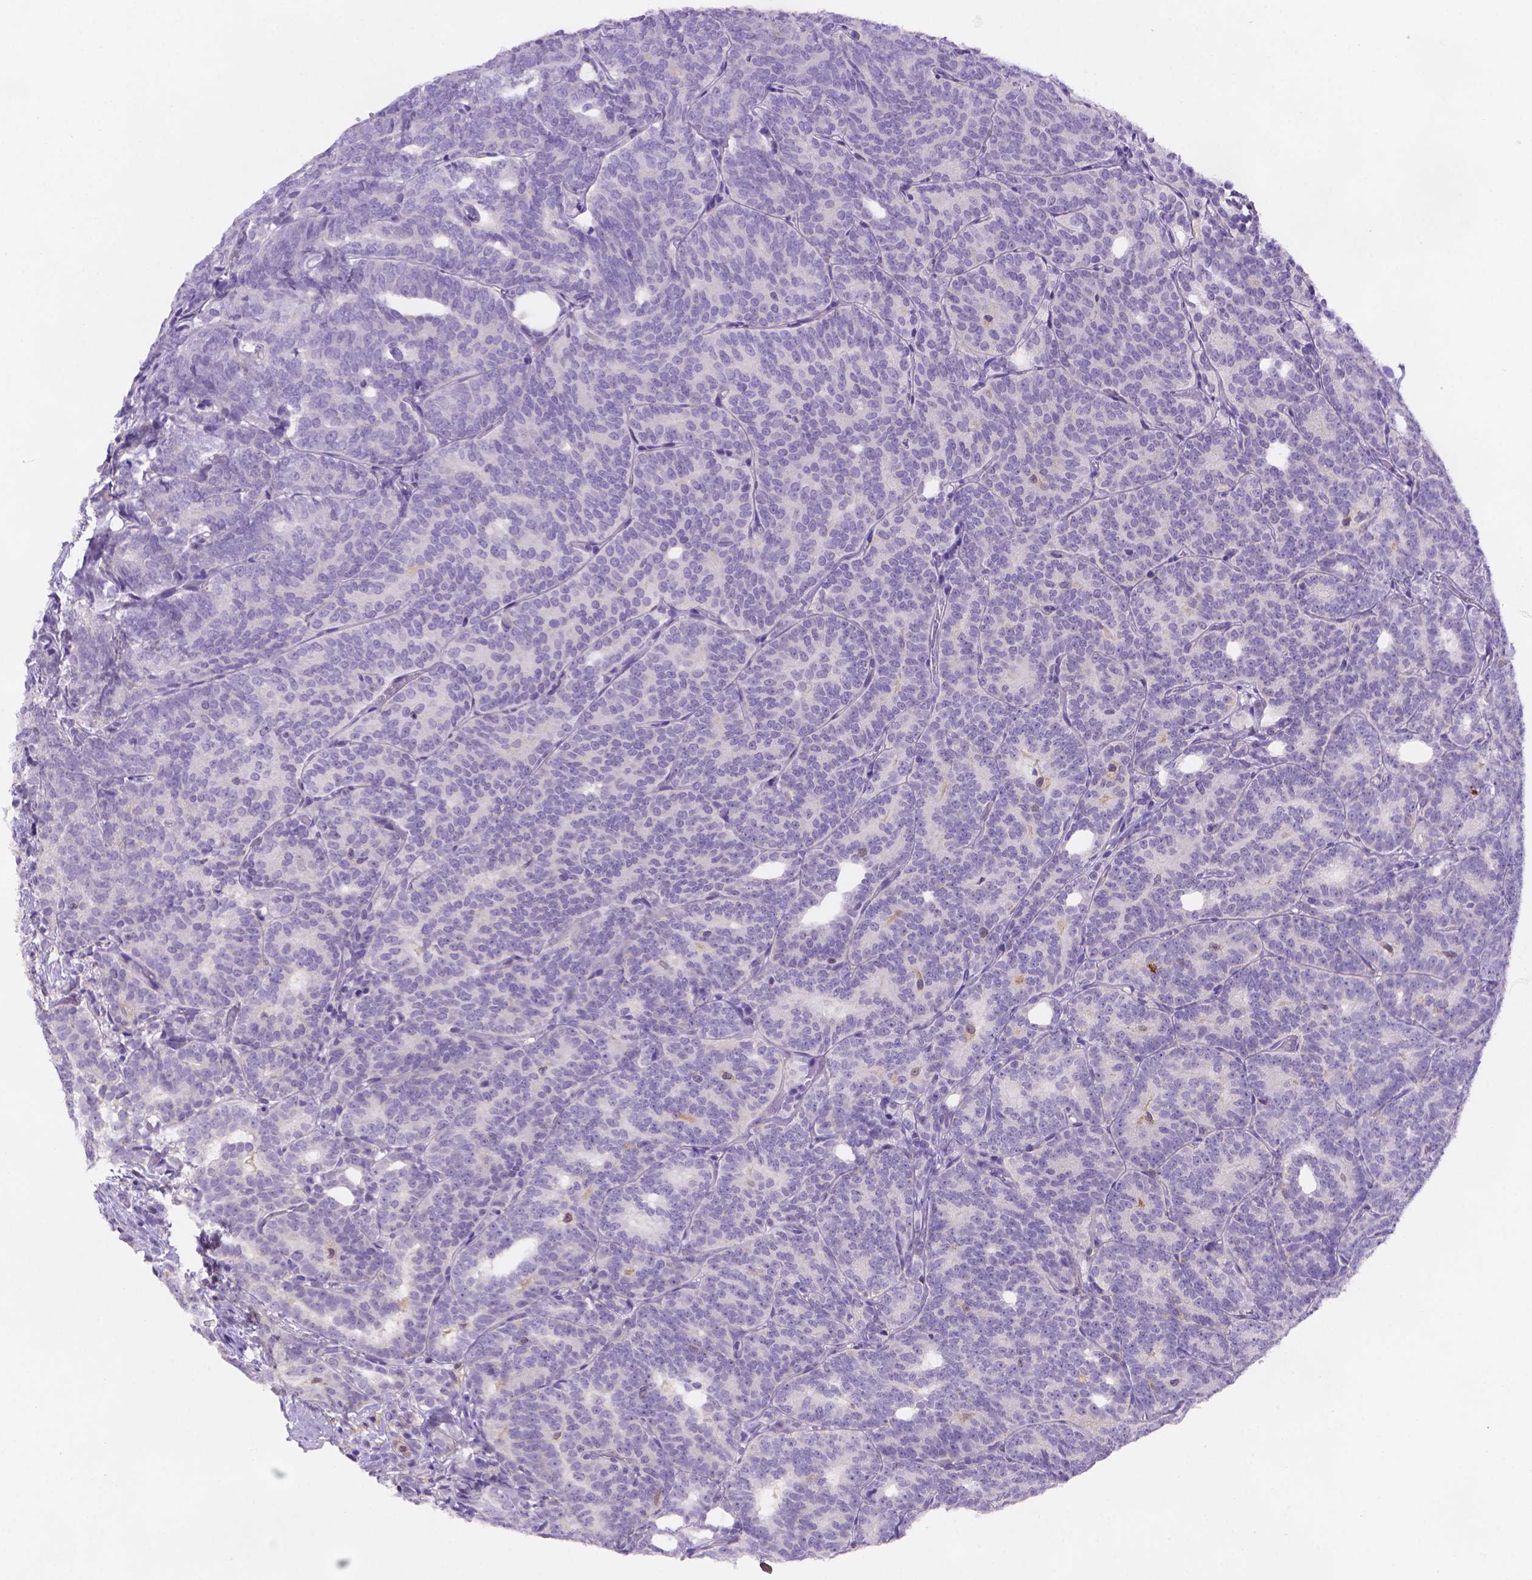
{"staining": {"intensity": "negative", "quantity": "none", "location": "none"}, "tissue": "prostate cancer", "cell_type": "Tumor cells", "image_type": "cancer", "snomed": [{"axis": "morphology", "description": "Adenocarcinoma, High grade"}, {"axis": "topography", "description": "Prostate"}], "caption": "DAB immunohistochemical staining of human prostate cancer (high-grade adenocarcinoma) displays no significant positivity in tumor cells. Nuclei are stained in blue.", "gene": "FGD2", "patient": {"sex": "male", "age": 53}}